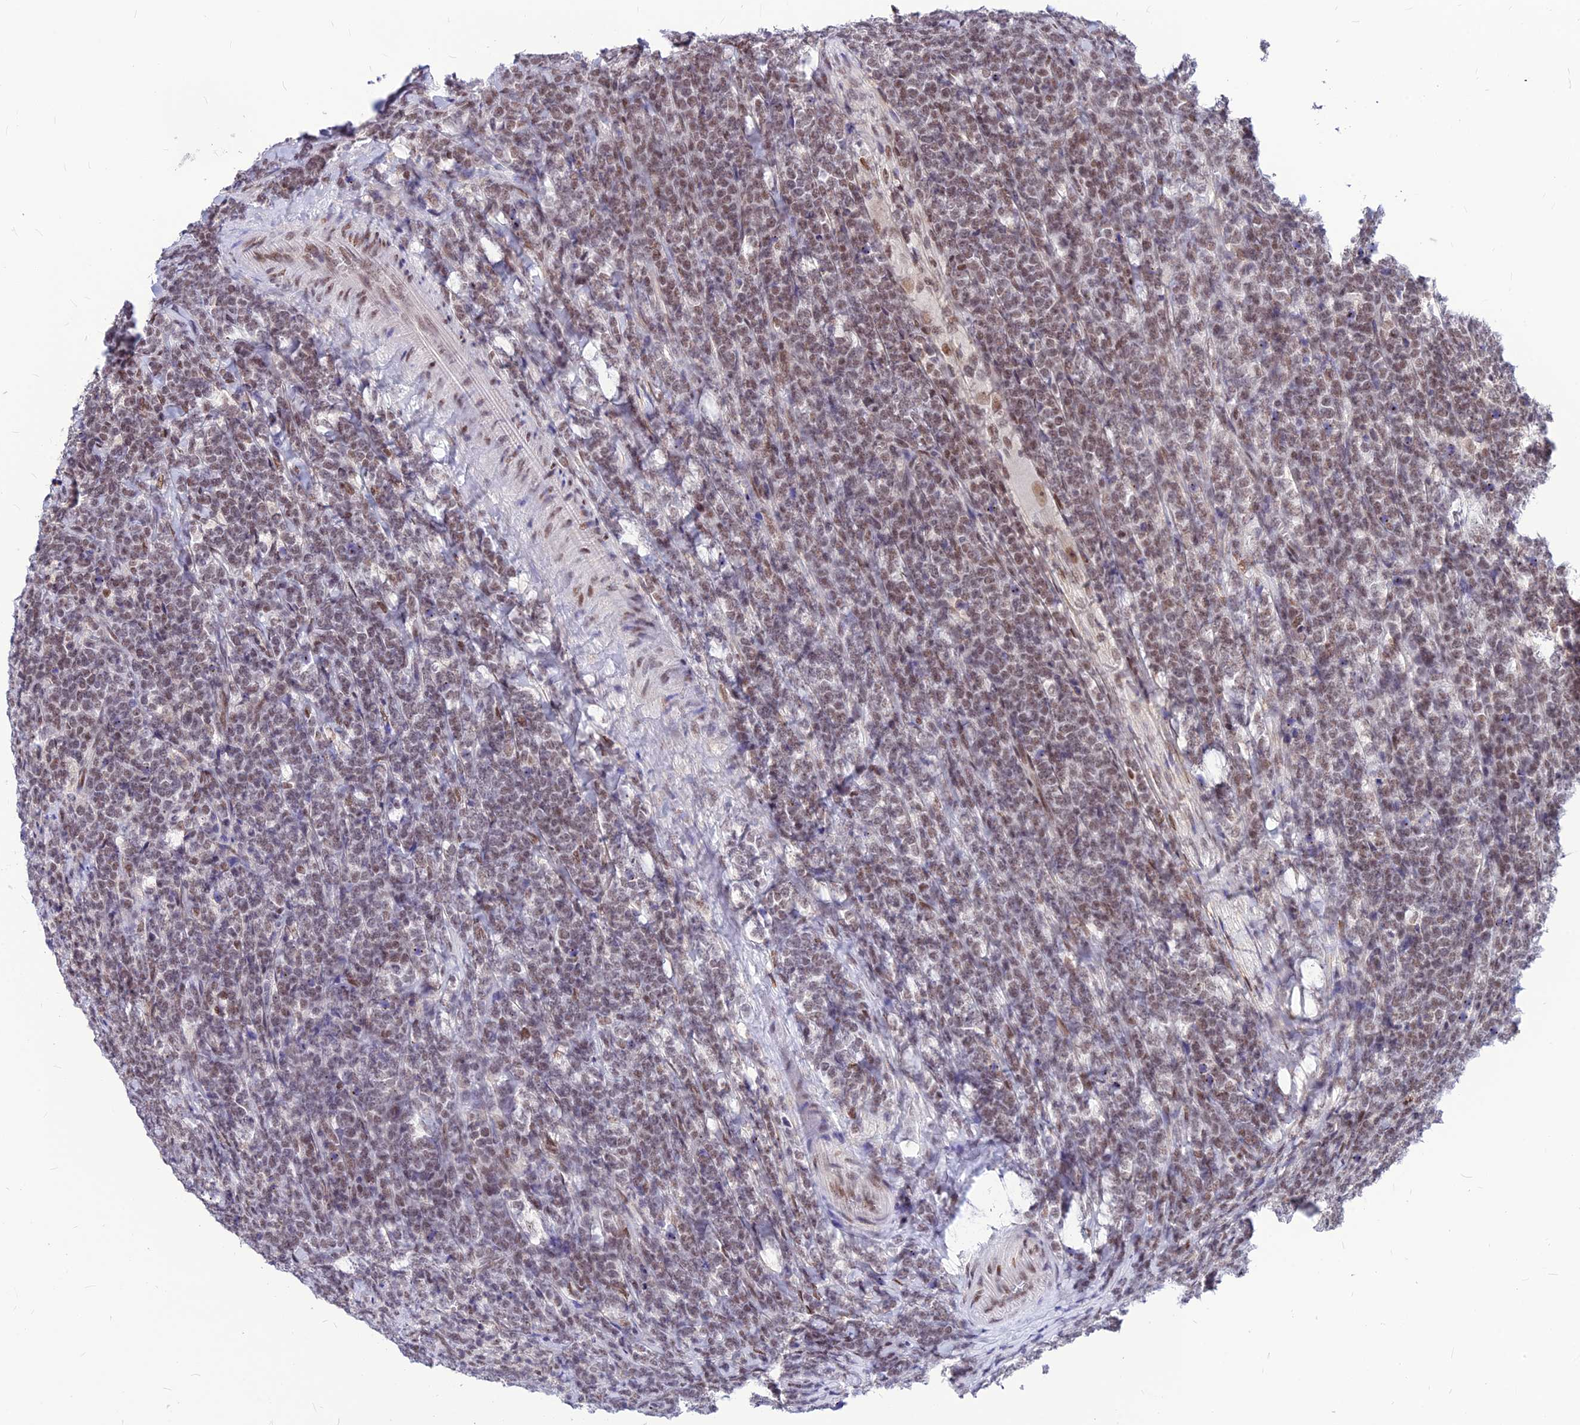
{"staining": {"intensity": "moderate", "quantity": ">75%", "location": "nuclear"}, "tissue": "lymphoma", "cell_type": "Tumor cells", "image_type": "cancer", "snomed": [{"axis": "morphology", "description": "Malignant lymphoma, non-Hodgkin's type, High grade"}, {"axis": "topography", "description": "Small intestine"}], "caption": "The micrograph exhibits a brown stain indicating the presence of a protein in the nuclear of tumor cells in lymphoma.", "gene": "KCTD13", "patient": {"sex": "male", "age": 8}}